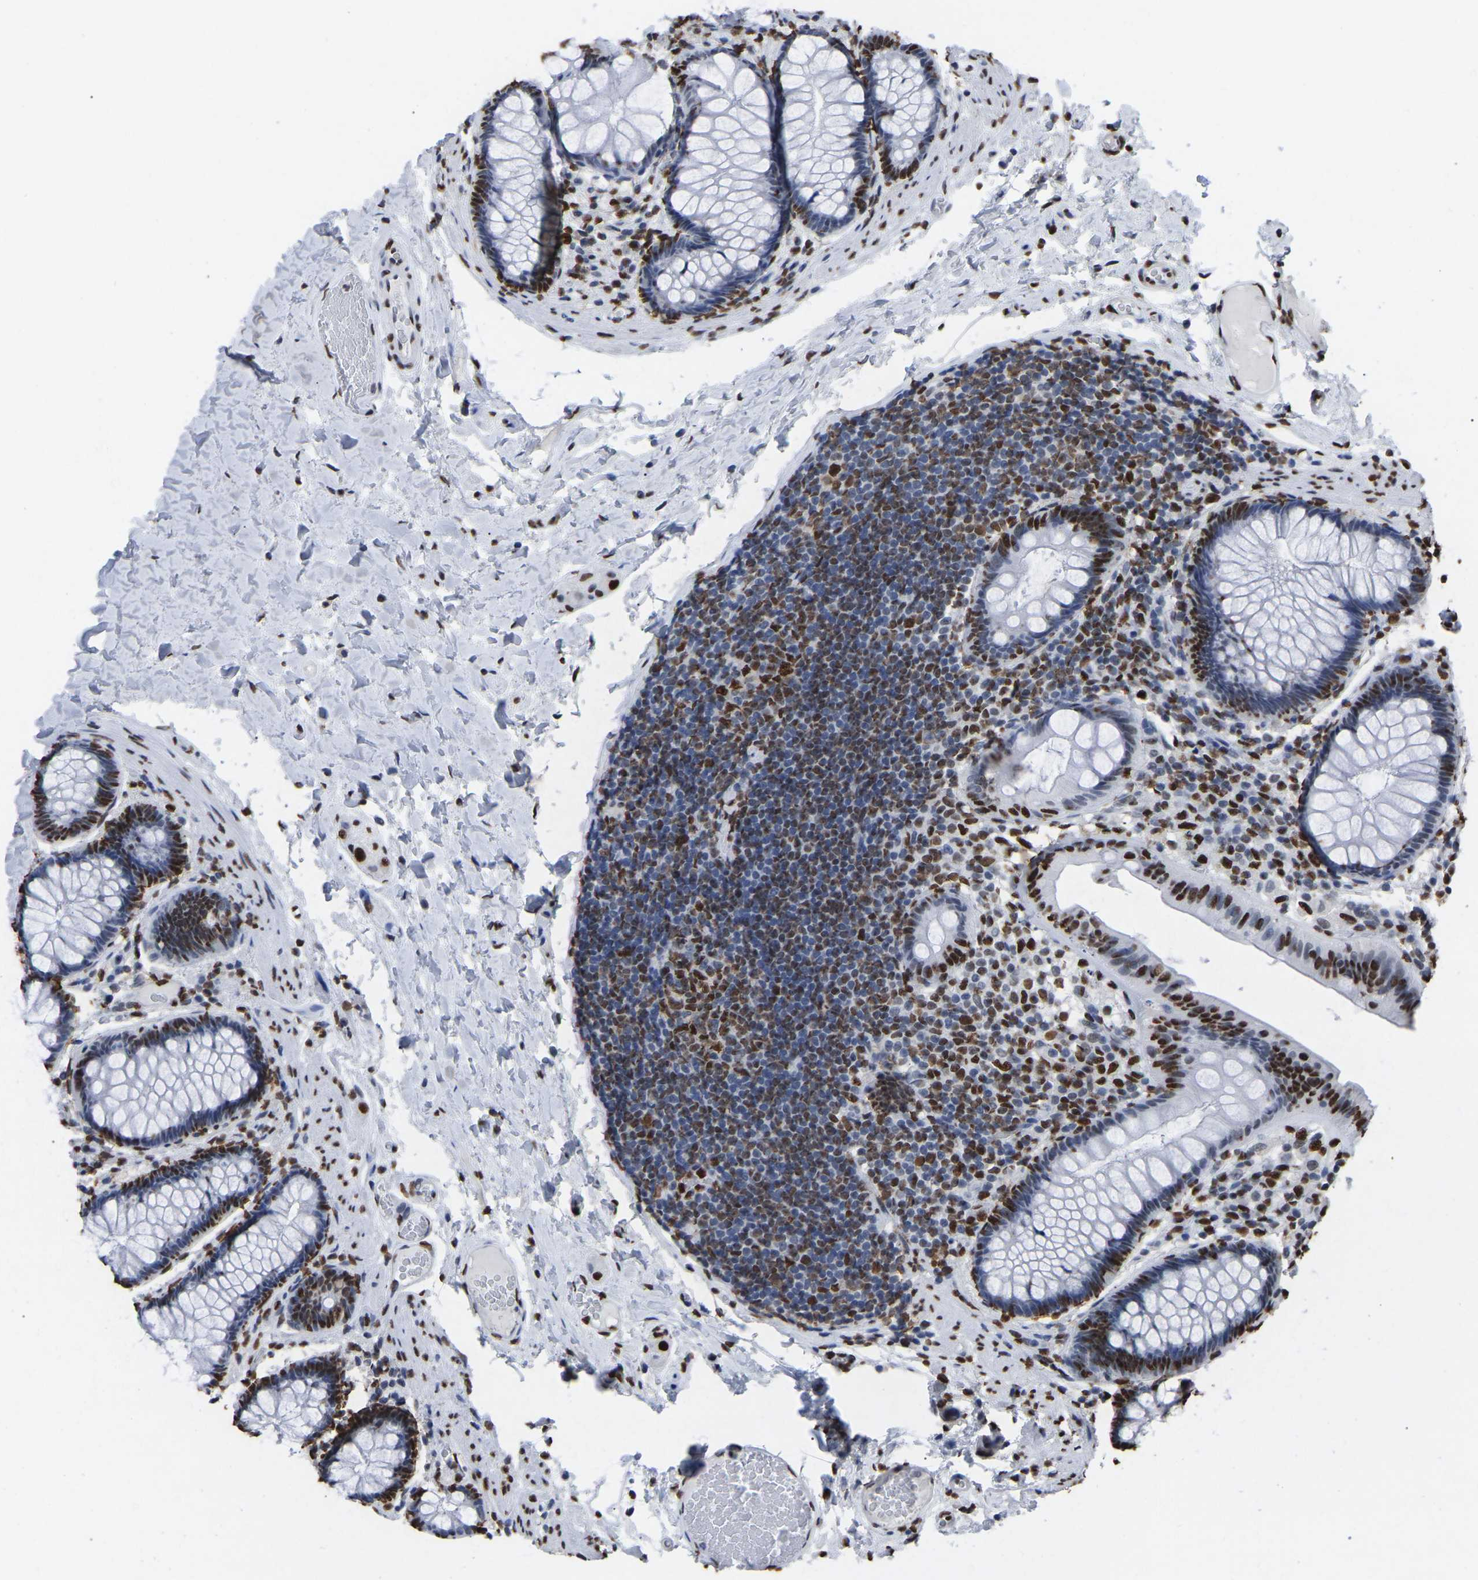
{"staining": {"intensity": "strong", "quantity": ">75%", "location": "nuclear"}, "tissue": "colon", "cell_type": "Endothelial cells", "image_type": "normal", "snomed": [{"axis": "morphology", "description": "Normal tissue, NOS"}, {"axis": "topography", "description": "Colon"}], "caption": "This is a histology image of IHC staining of benign colon, which shows strong positivity in the nuclear of endothelial cells.", "gene": "RBL2", "patient": {"sex": "female", "age": 56}}